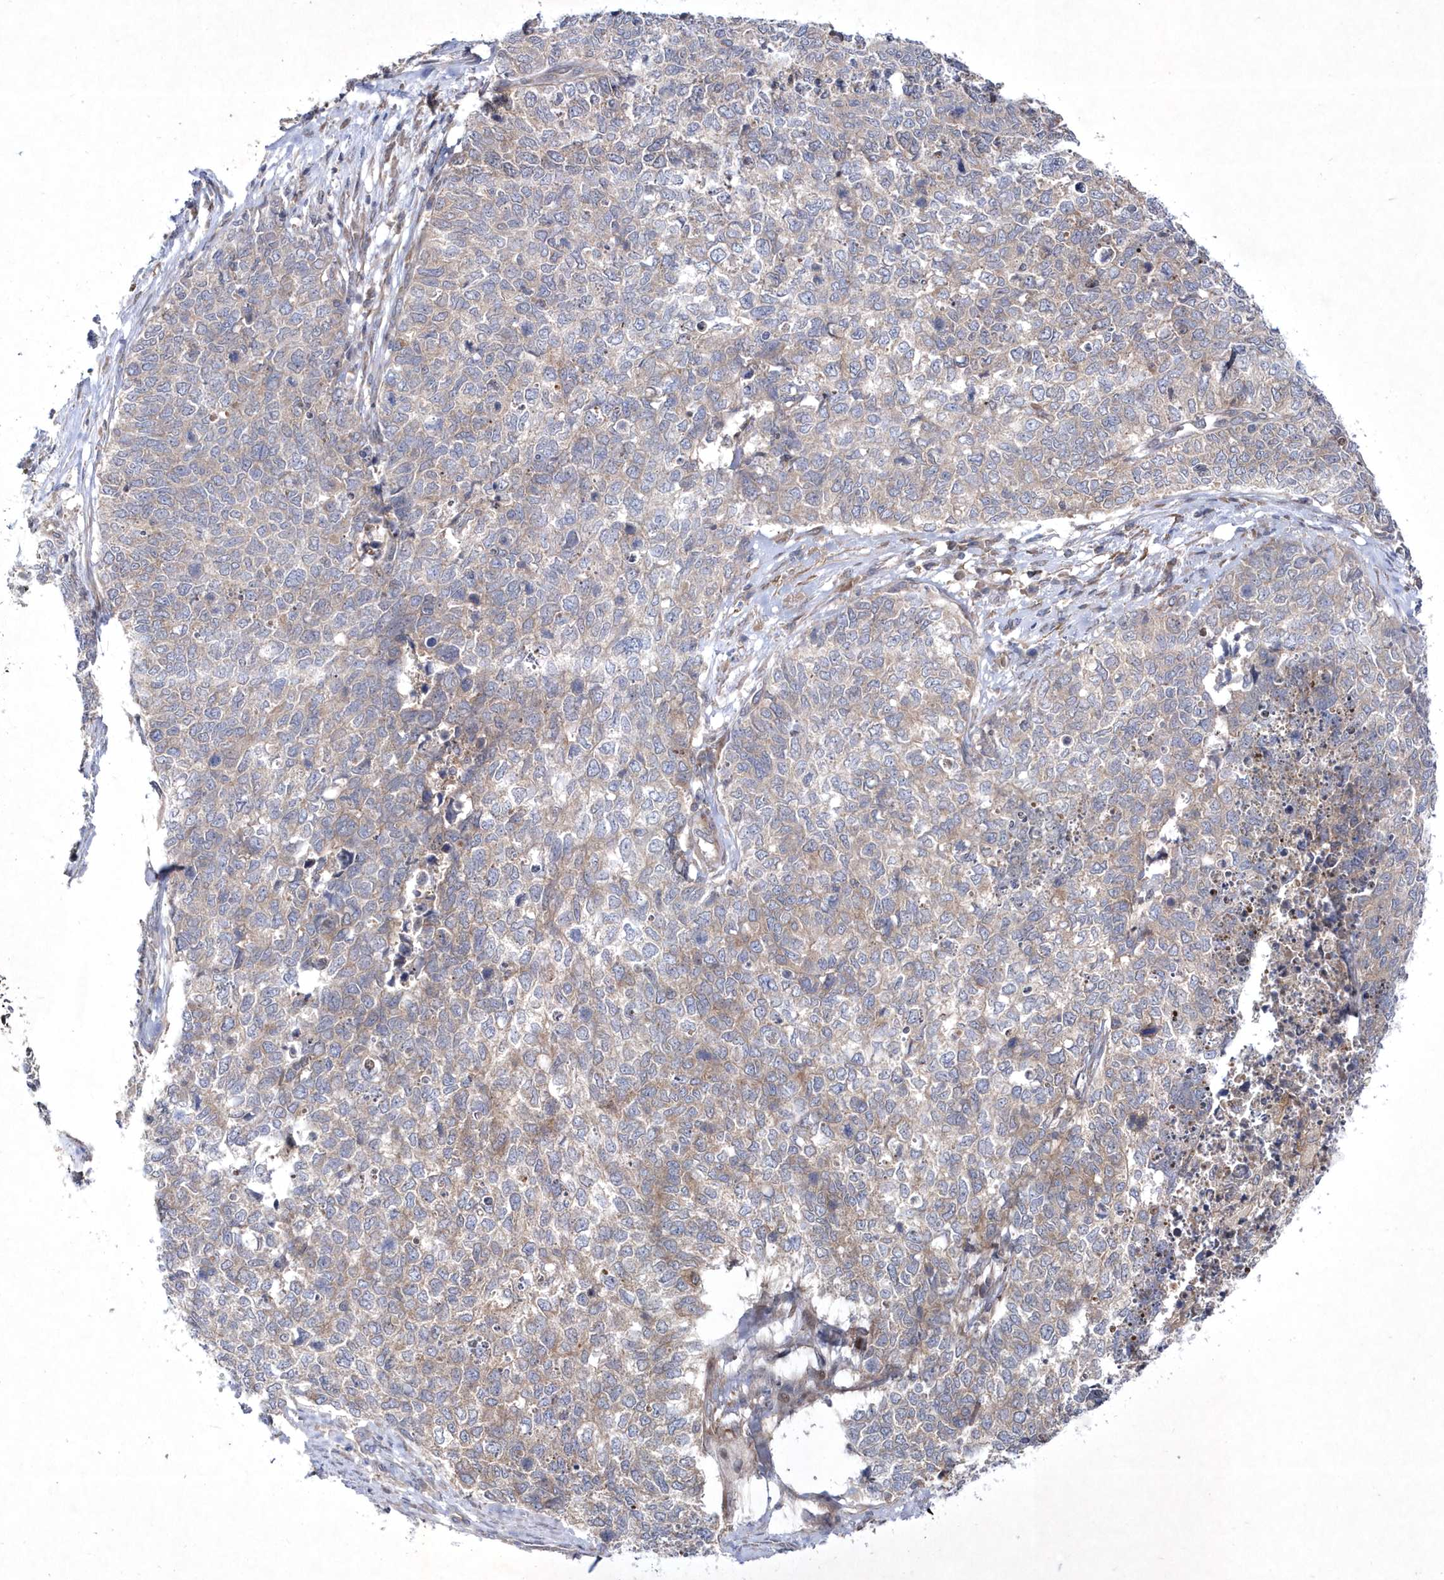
{"staining": {"intensity": "weak", "quantity": "<25%", "location": "cytoplasmic/membranous"}, "tissue": "cervical cancer", "cell_type": "Tumor cells", "image_type": "cancer", "snomed": [{"axis": "morphology", "description": "Squamous cell carcinoma, NOS"}, {"axis": "topography", "description": "Cervix"}], "caption": "Tumor cells are negative for brown protein staining in cervical cancer.", "gene": "DSPP", "patient": {"sex": "female", "age": 63}}